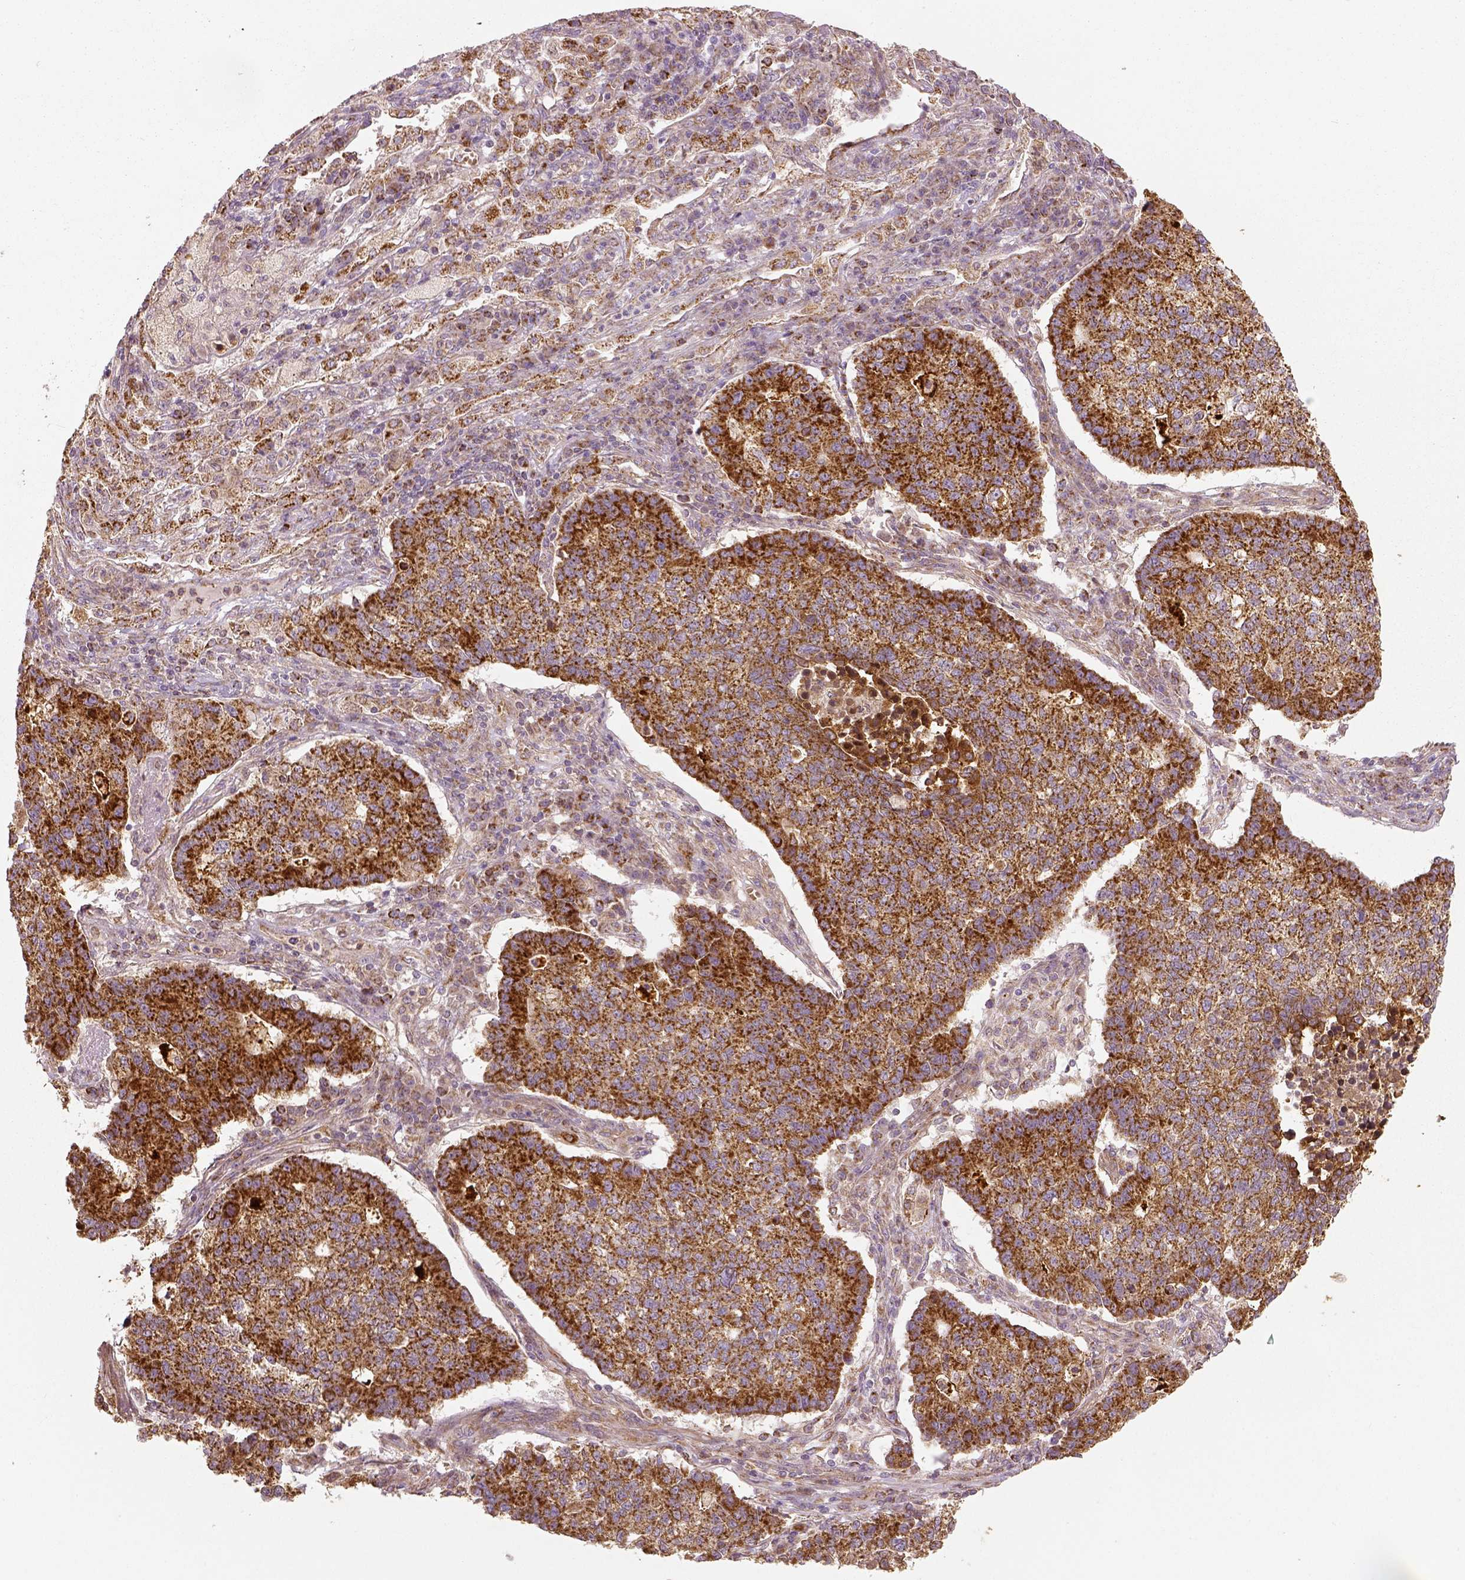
{"staining": {"intensity": "moderate", "quantity": ">75%", "location": "cytoplasmic/membranous"}, "tissue": "lung cancer", "cell_type": "Tumor cells", "image_type": "cancer", "snomed": [{"axis": "morphology", "description": "Adenocarcinoma, NOS"}, {"axis": "topography", "description": "Lung"}], "caption": "Immunohistochemical staining of human lung cancer shows medium levels of moderate cytoplasmic/membranous staining in approximately >75% of tumor cells. The staining is performed using DAB (3,3'-diaminobenzidine) brown chromogen to label protein expression. The nuclei are counter-stained blue using hematoxylin.", "gene": "PGAM5", "patient": {"sex": "male", "age": 57}}